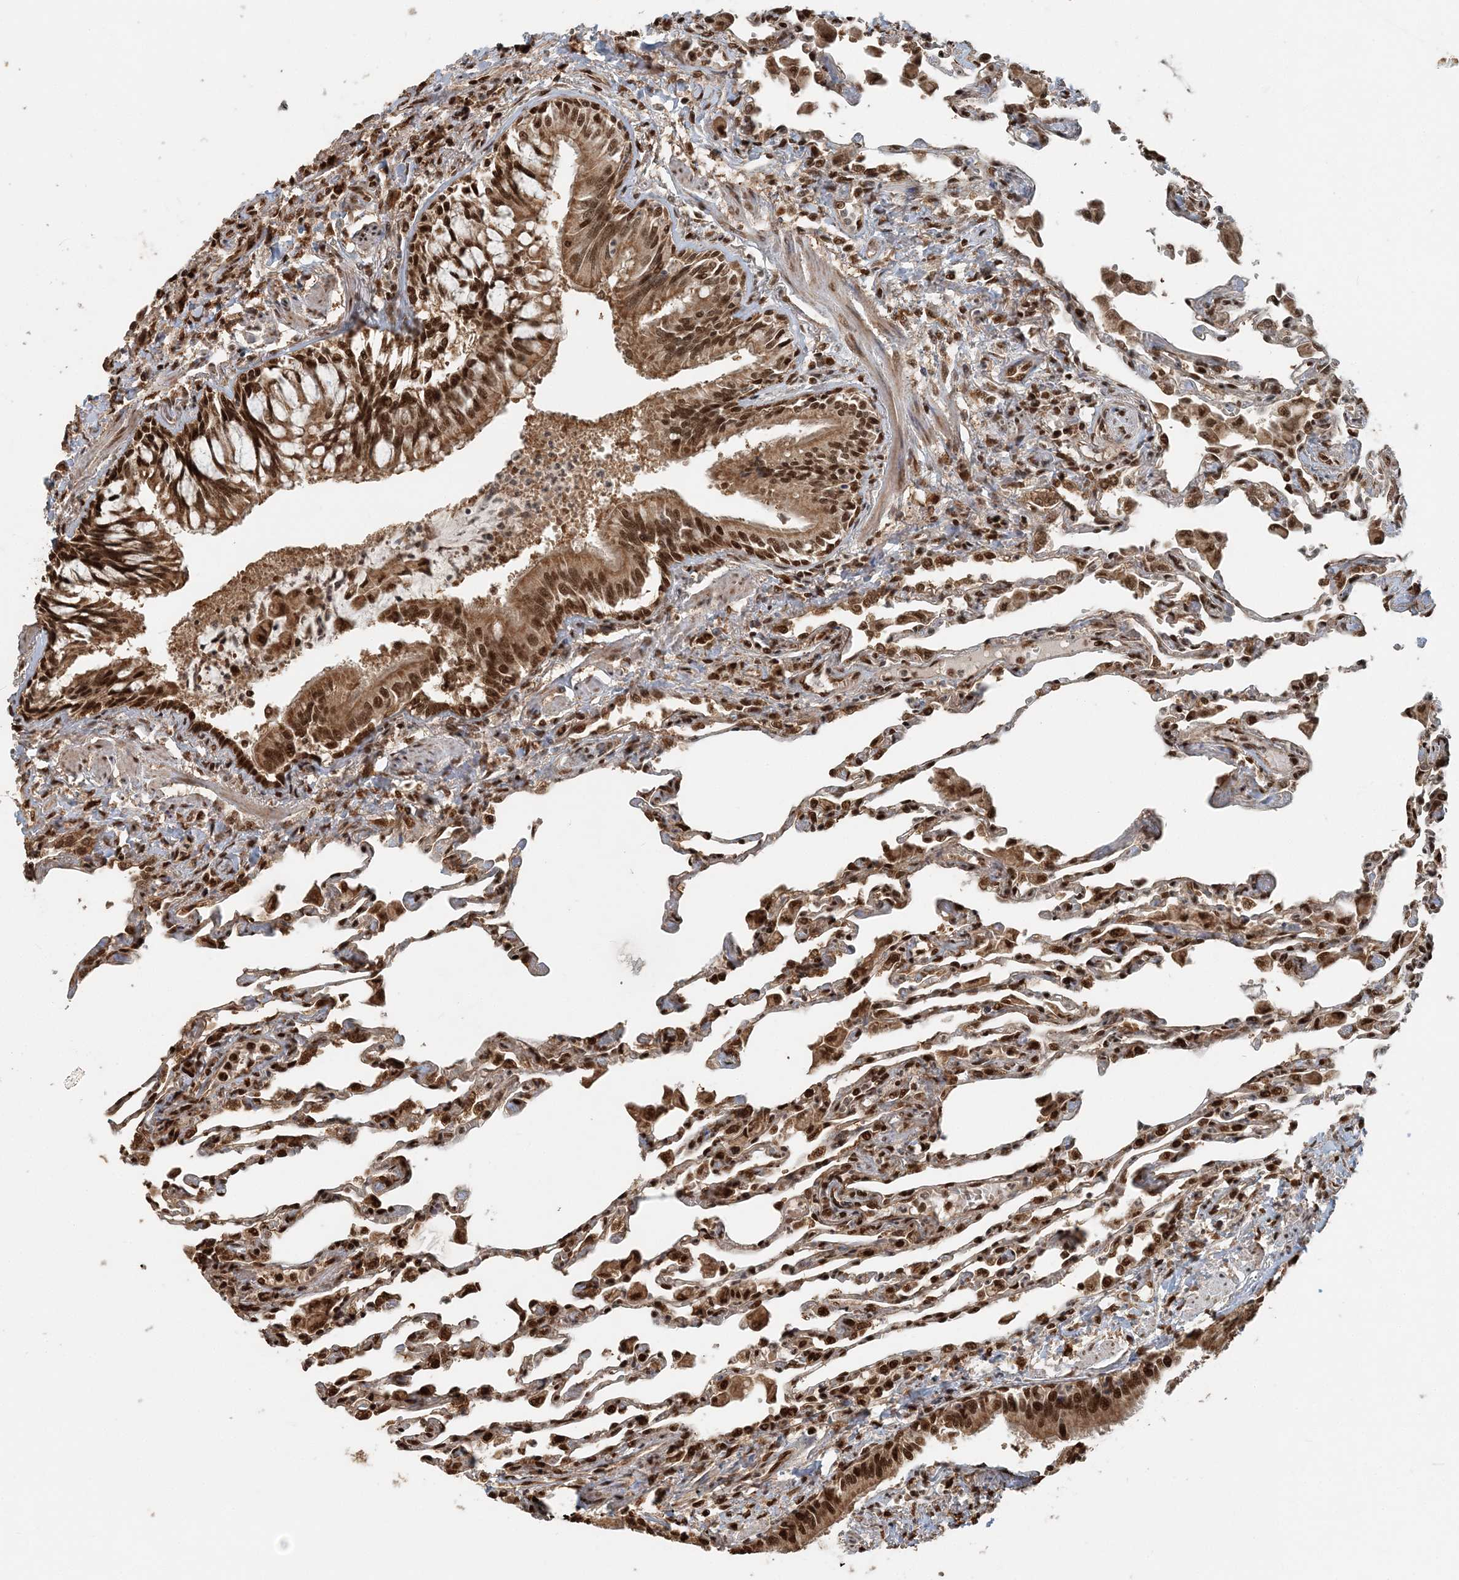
{"staining": {"intensity": "moderate", "quantity": ">75%", "location": "cytoplasmic/membranous,nuclear"}, "tissue": "lung", "cell_type": "Alveolar cells", "image_type": "normal", "snomed": [{"axis": "morphology", "description": "Normal tissue, NOS"}, {"axis": "topography", "description": "Bronchus"}, {"axis": "topography", "description": "Lung"}], "caption": "Lung stained with DAB (3,3'-diaminobenzidine) IHC demonstrates medium levels of moderate cytoplasmic/membranous,nuclear expression in about >75% of alveolar cells.", "gene": "ARHGAP35", "patient": {"sex": "female", "age": 49}}